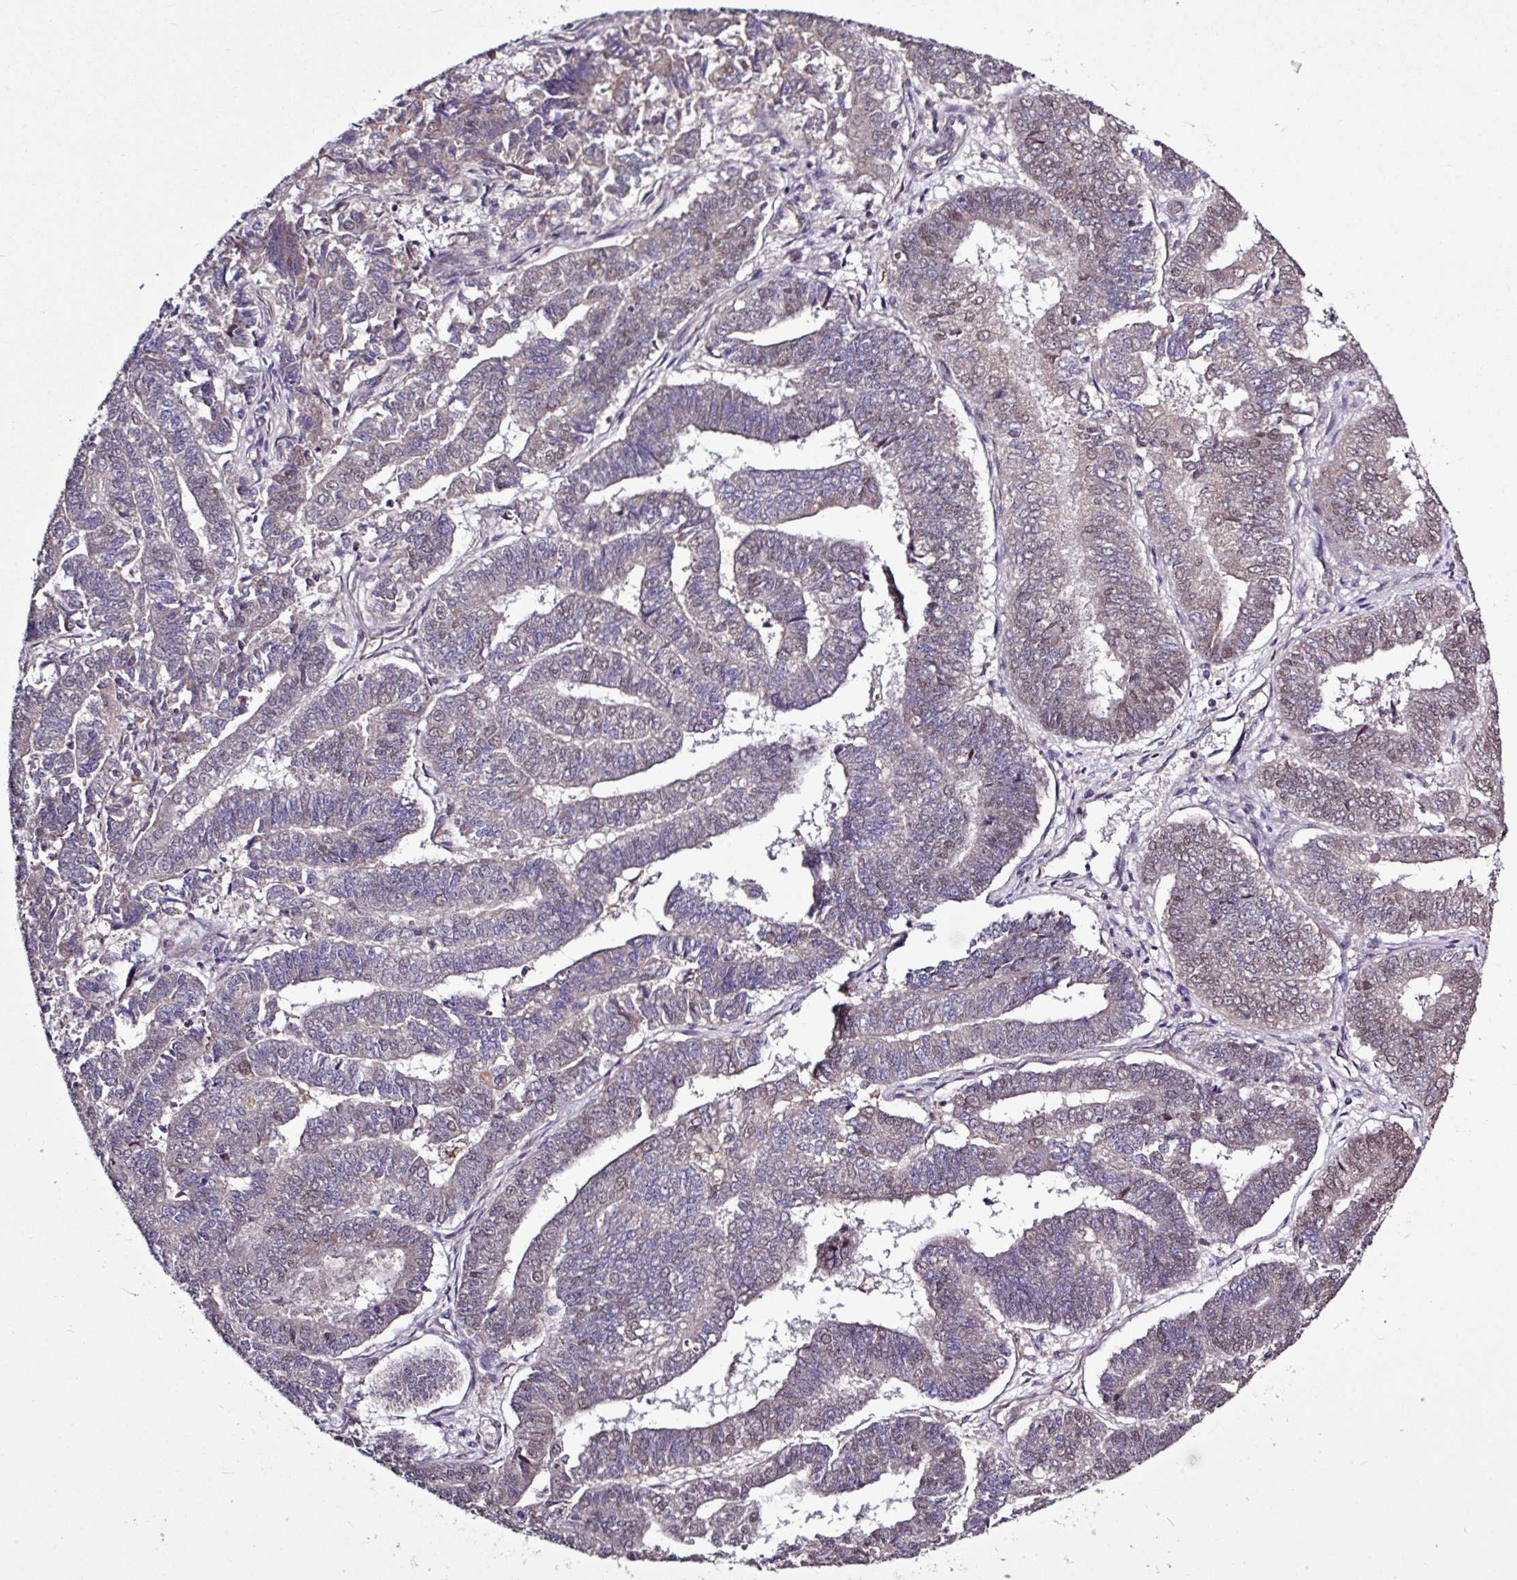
{"staining": {"intensity": "moderate", "quantity": "25%-75%", "location": "nuclear"}, "tissue": "endometrial cancer", "cell_type": "Tumor cells", "image_type": "cancer", "snomed": [{"axis": "morphology", "description": "Adenocarcinoma, NOS"}, {"axis": "topography", "description": "Endometrium"}], "caption": "Endometrial cancer (adenocarcinoma) stained for a protein demonstrates moderate nuclear positivity in tumor cells. Using DAB (3,3'-diaminobenzidine) (brown) and hematoxylin (blue) stains, captured at high magnification using brightfield microscopy.", "gene": "SKIC2", "patient": {"sex": "female", "age": 72}}